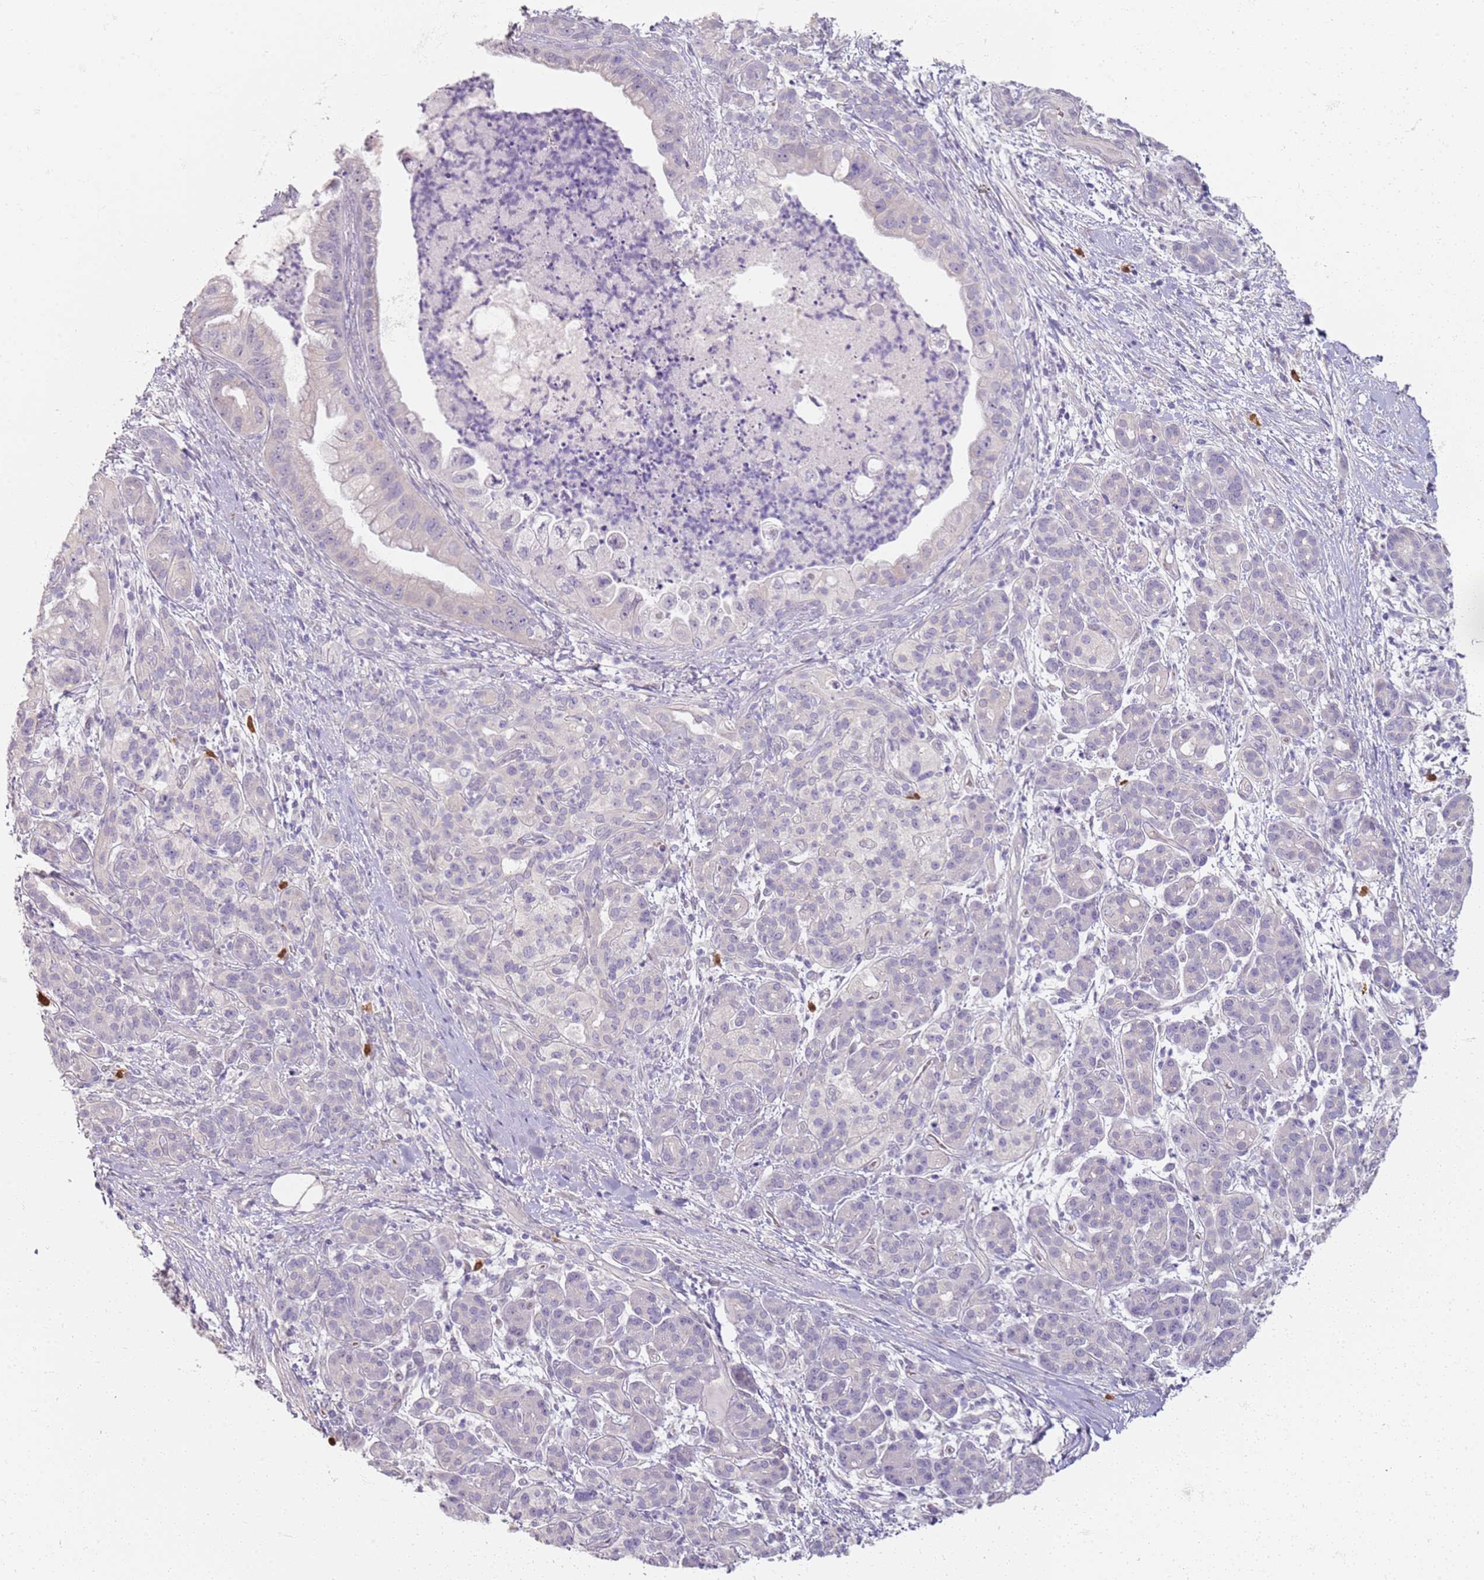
{"staining": {"intensity": "negative", "quantity": "none", "location": "none"}, "tissue": "pancreatic cancer", "cell_type": "Tumor cells", "image_type": "cancer", "snomed": [{"axis": "morphology", "description": "Adenocarcinoma, NOS"}, {"axis": "topography", "description": "Pancreas"}], "caption": "A histopathology image of adenocarcinoma (pancreatic) stained for a protein exhibits no brown staining in tumor cells. The staining was performed using DAB to visualize the protein expression in brown, while the nuclei were stained in blue with hematoxylin (Magnification: 20x).", "gene": "CD40LG", "patient": {"sex": "male", "age": 58}}